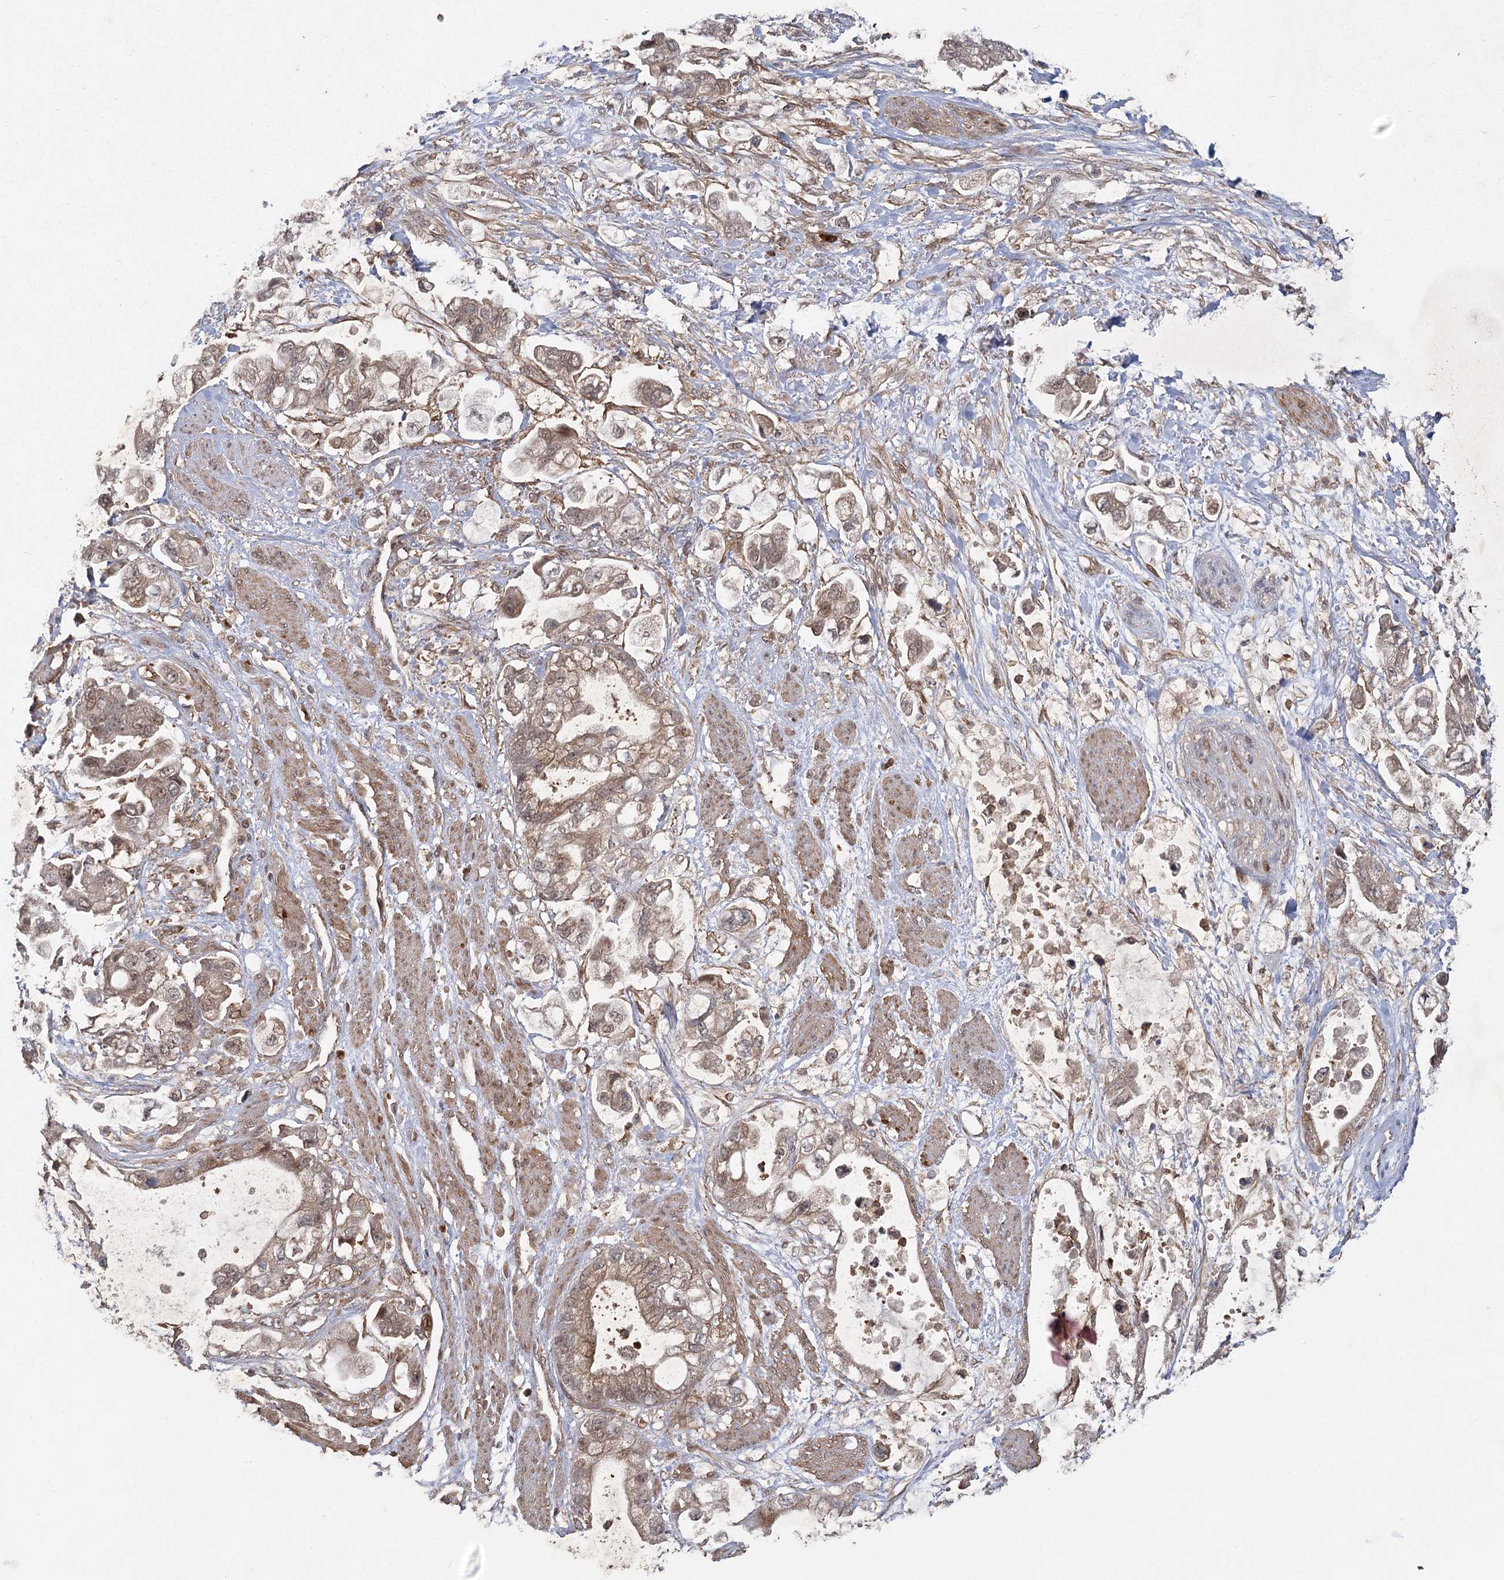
{"staining": {"intensity": "weak", "quantity": ">75%", "location": "cytoplasmic/membranous"}, "tissue": "stomach cancer", "cell_type": "Tumor cells", "image_type": "cancer", "snomed": [{"axis": "morphology", "description": "Adenocarcinoma, NOS"}, {"axis": "topography", "description": "Stomach"}], "caption": "Human adenocarcinoma (stomach) stained for a protein (brown) displays weak cytoplasmic/membranous positive expression in approximately >75% of tumor cells.", "gene": "MDFIC", "patient": {"sex": "male", "age": 62}}